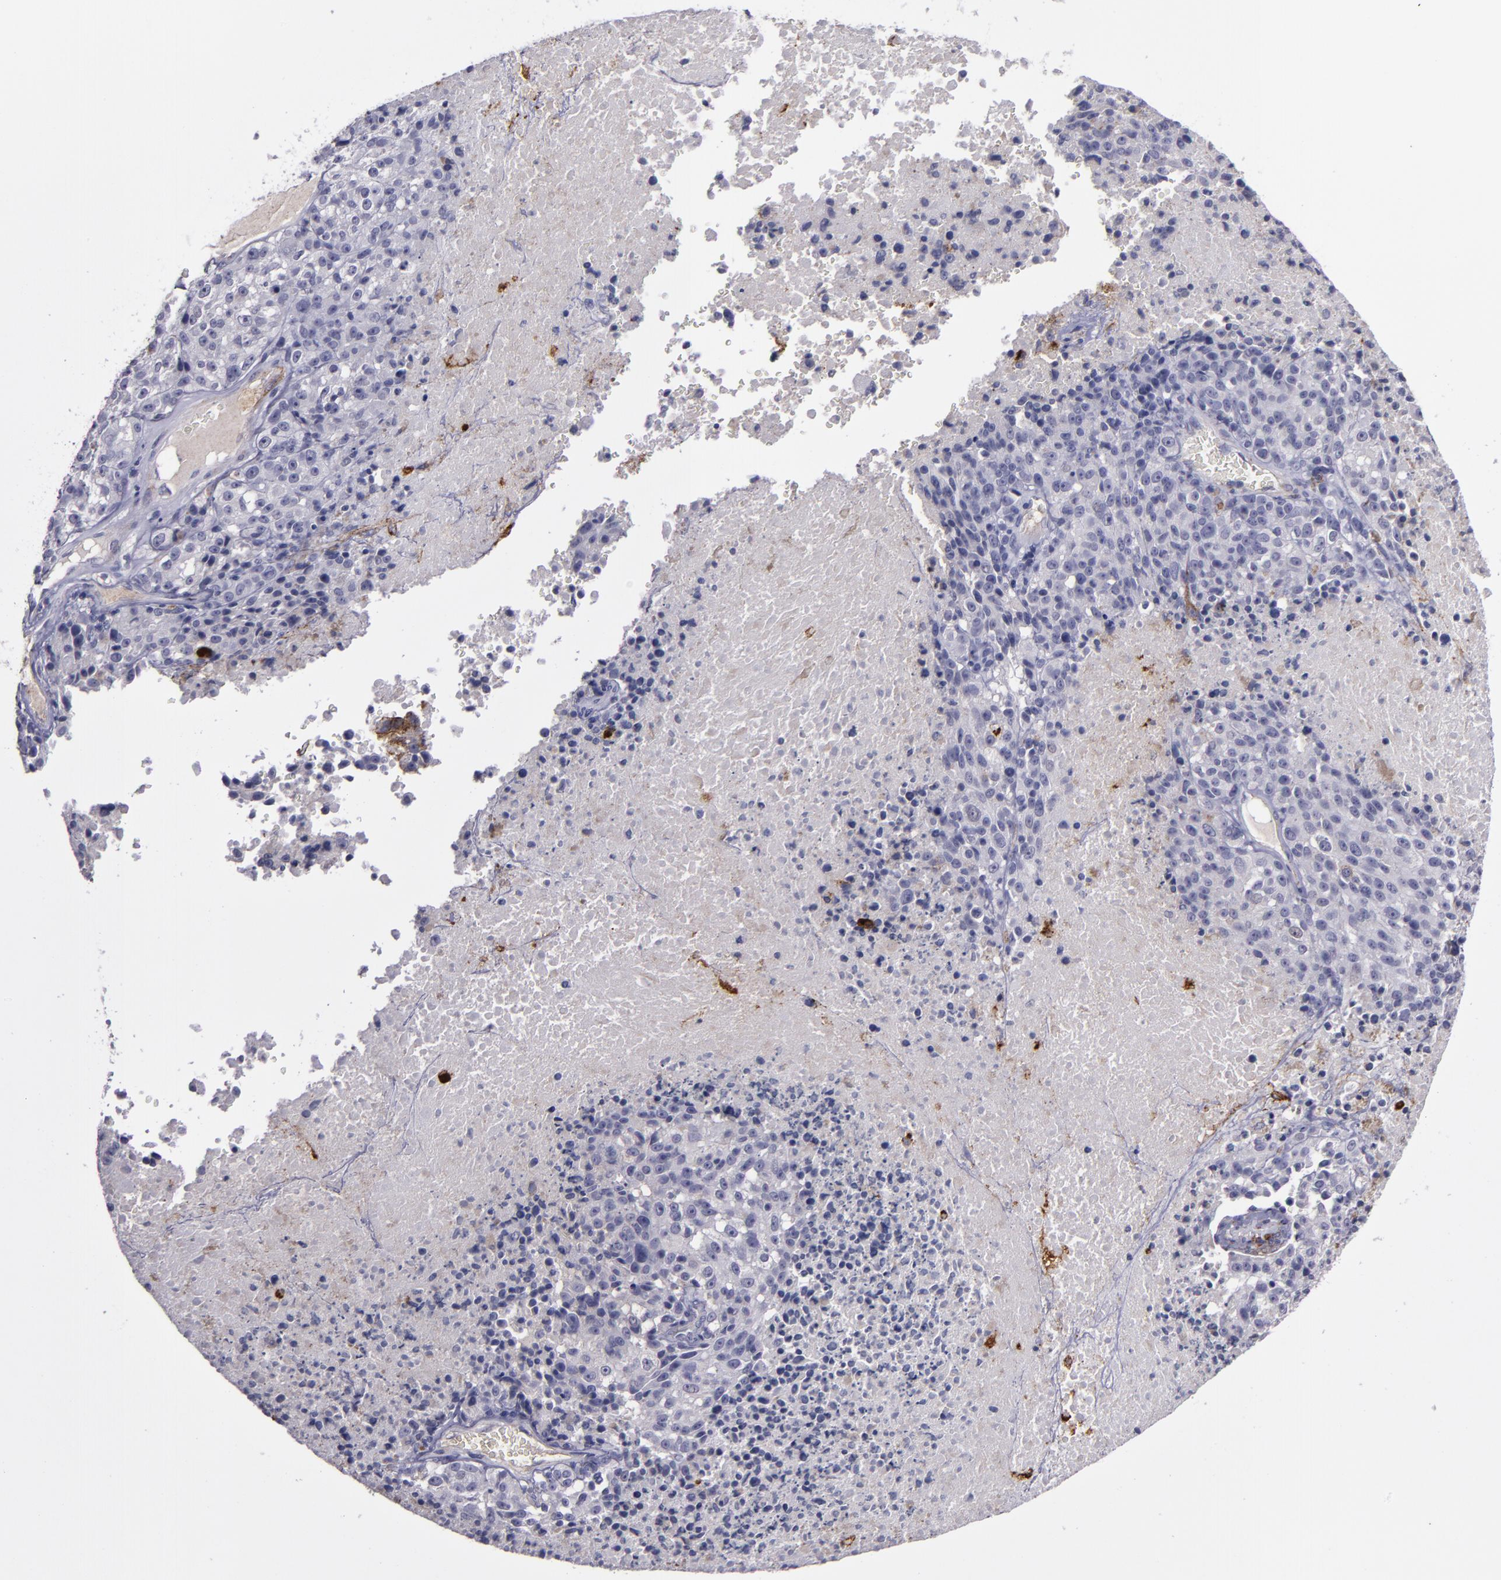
{"staining": {"intensity": "moderate", "quantity": "<25%", "location": "cytoplasmic/membranous"}, "tissue": "melanoma", "cell_type": "Tumor cells", "image_type": "cancer", "snomed": [{"axis": "morphology", "description": "Malignant melanoma, Metastatic site"}, {"axis": "topography", "description": "Cerebral cortex"}], "caption": "Brown immunohistochemical staining in malignant melanoma (metastatic site) demonstrates moderate cytoplasmic/membranous staining in about <25% of tumor cells.", "gene": "MFGE8", "patient": {"sex": "female", "age": 52}}